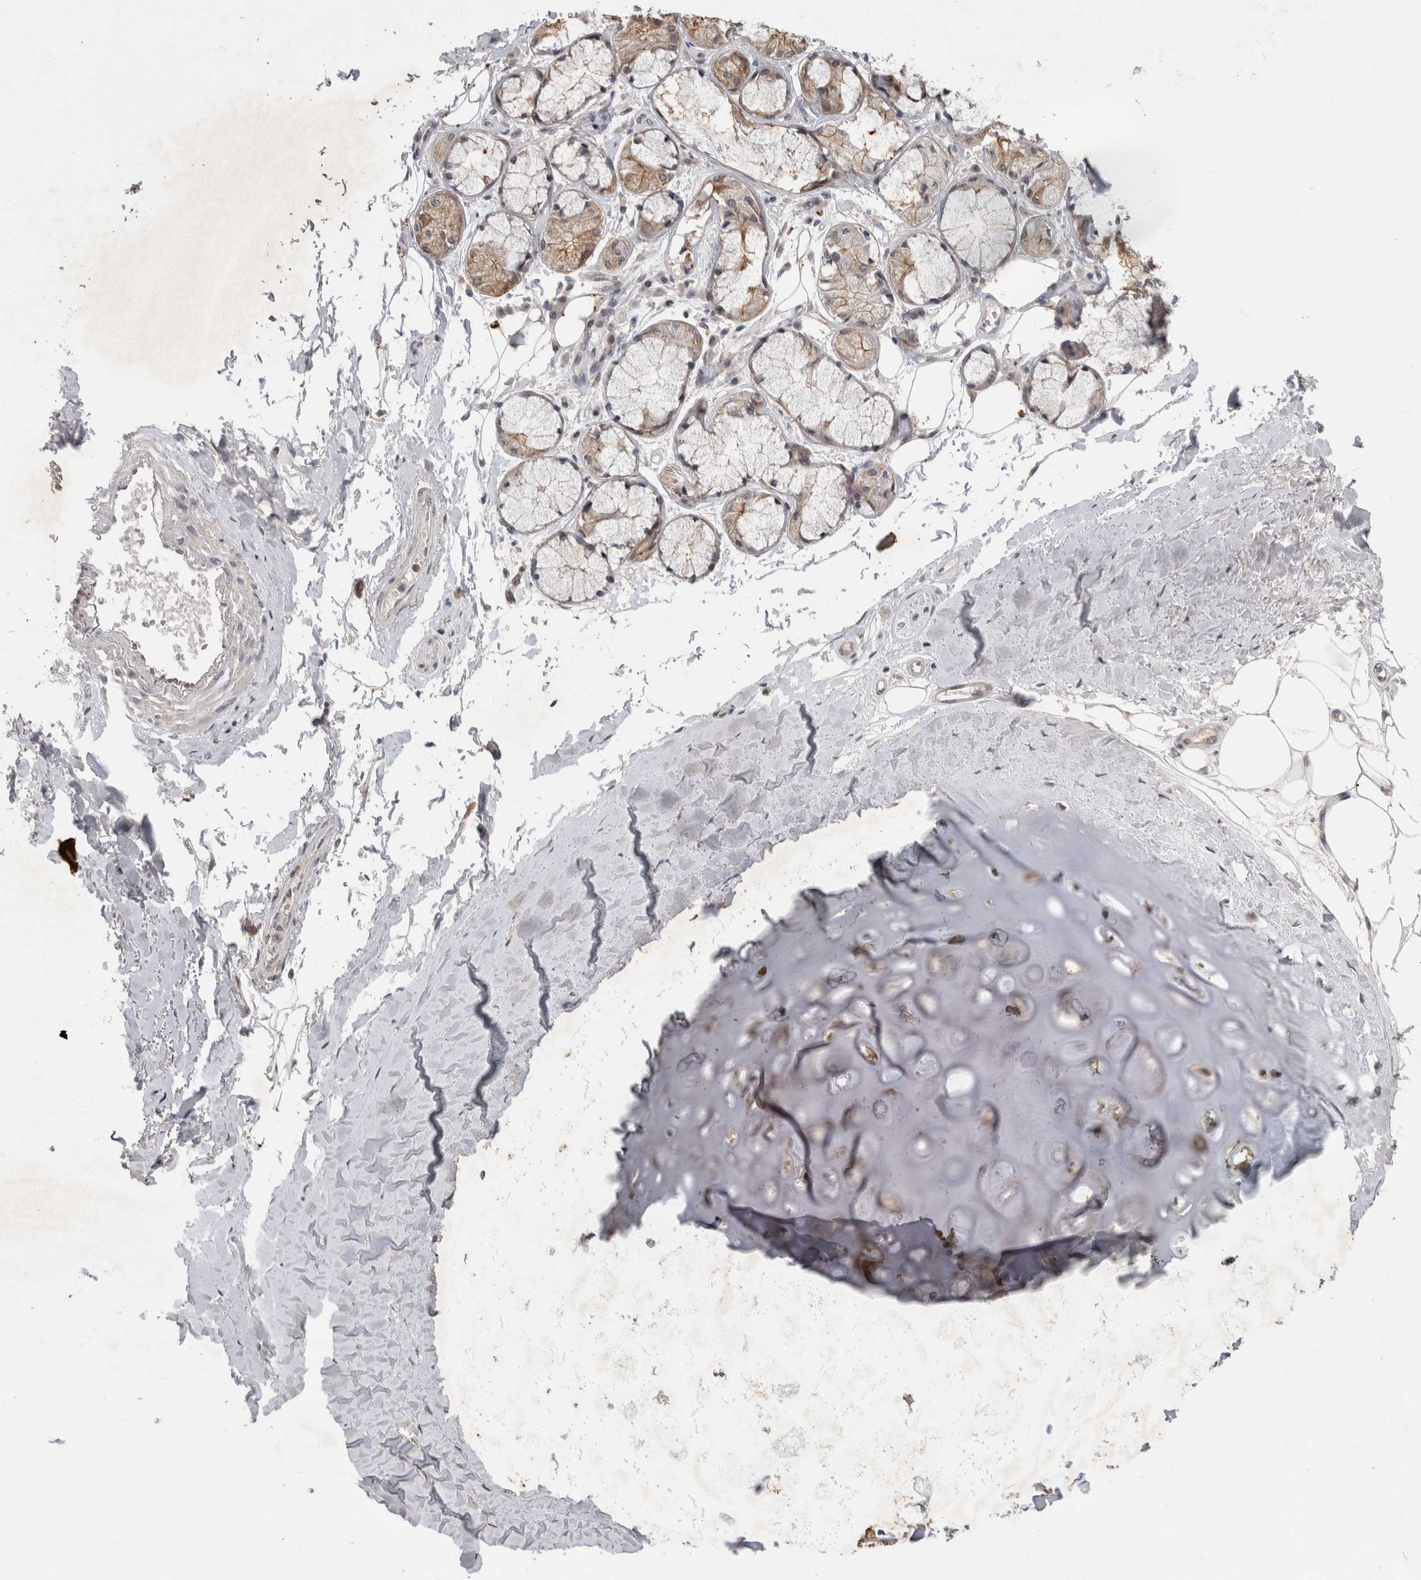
{"staining": {"intensity": "negative", "quantity": "none", "location": "none"}, "tissue": "adipose tissue", "cell_type": "Adipocytes", "image_type": "normal", "snomed": [{"axis": "morphology", "description": "Normal tissue, NOS"}, {"axis": "topography", "description": "Bronchus"}], "caption": "Immunohistochemistry (IHC) image of benign adipose tissue: adipose tissue stained with DAB exhibits no significant protein staining in adipocytes.", "gene": "RHPN1", "patient": {"sex": "male", "age": 66}}